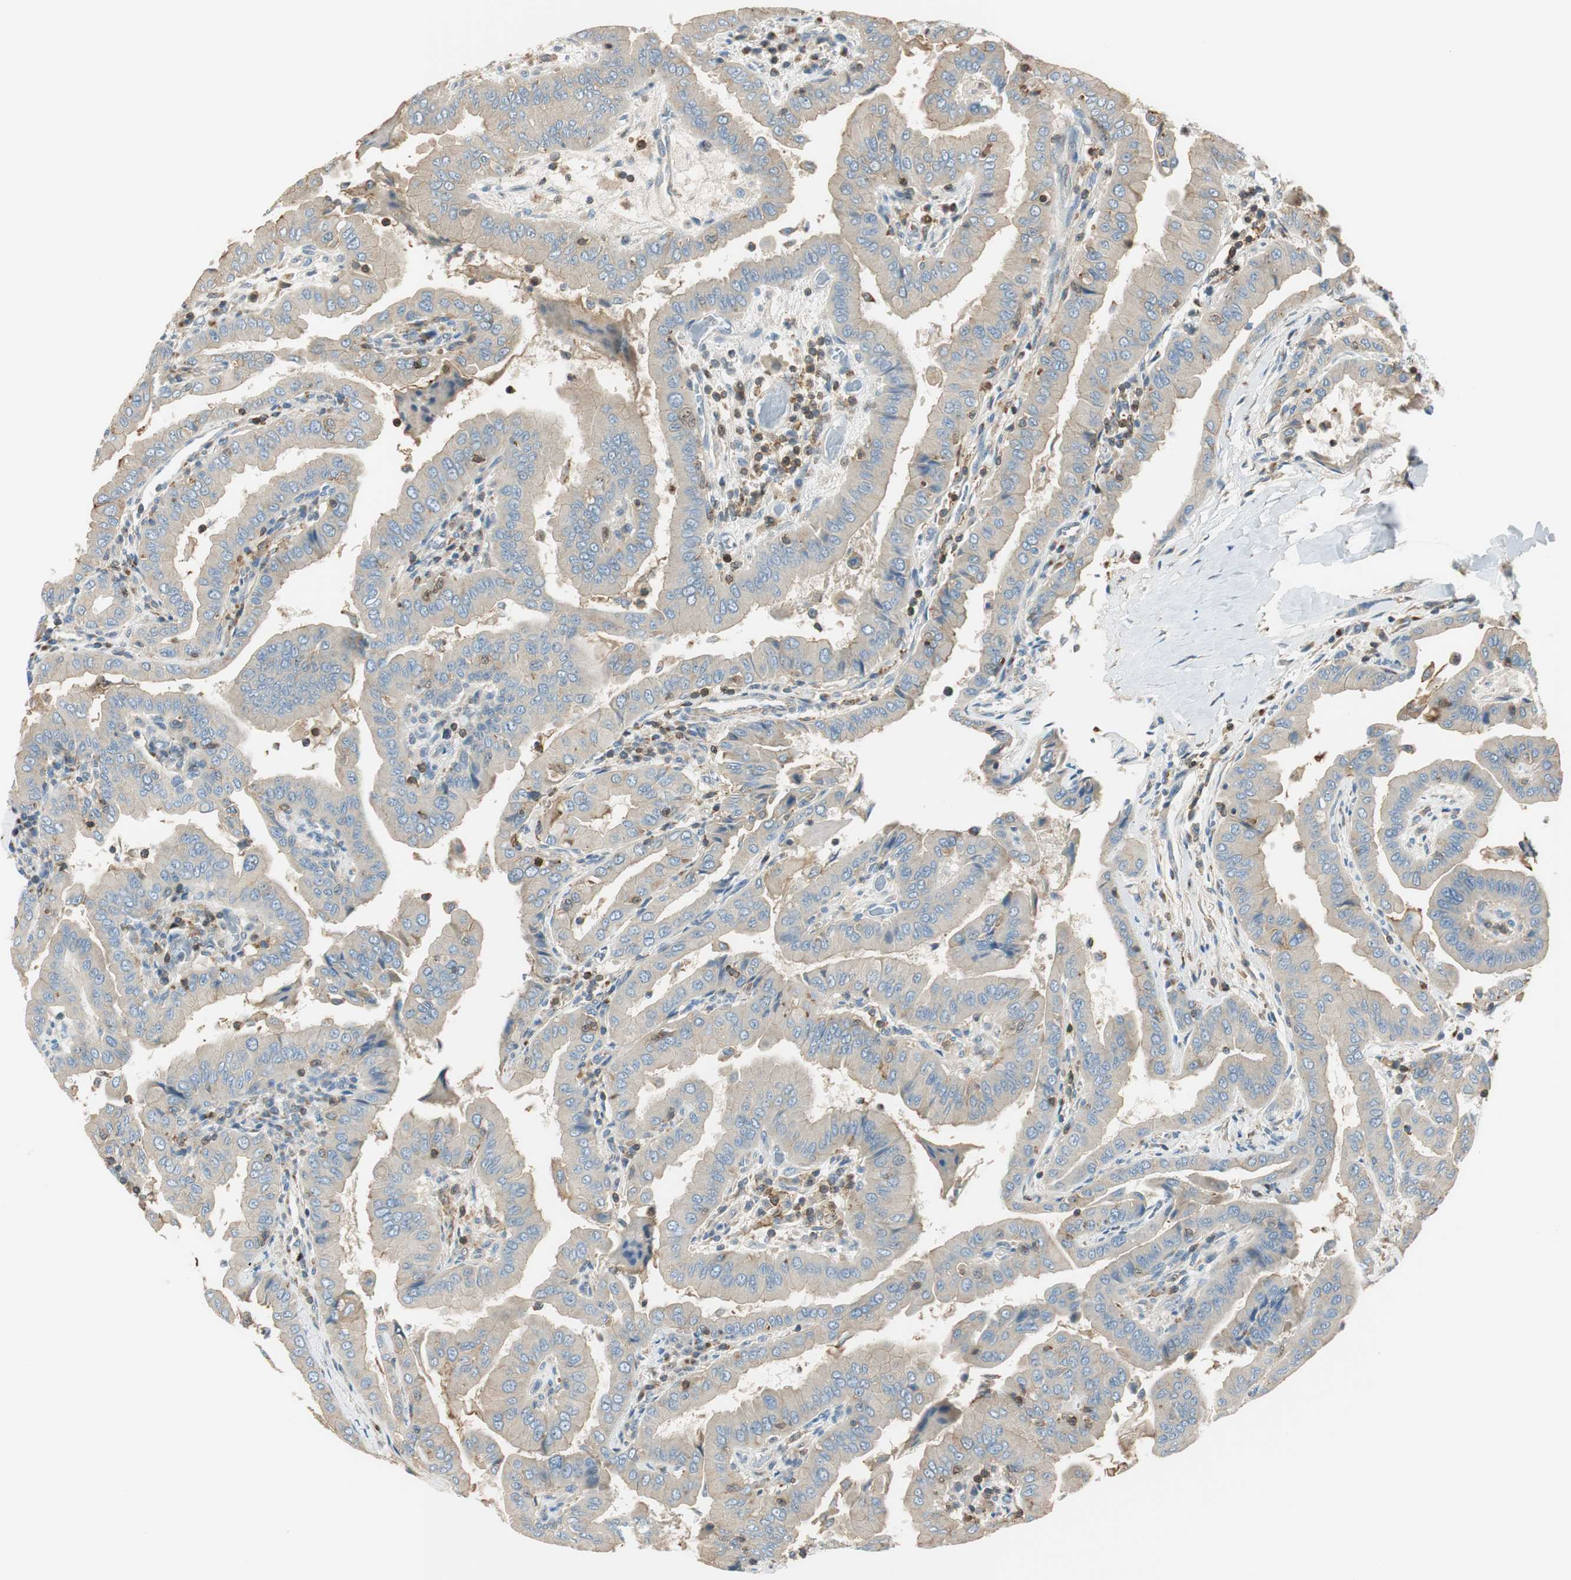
{"staining": {"intensity": "weak", "quantity": ">75%", "location": "cytoplasmic/membranous"}, "tissue": "thyroid cancer", "cell_type": "Tumor cells", "image_type": "cancer", "snomed": [{"axis": "morphology", "description": "Papillary adenocarcinoma, NOS"}, {"axis": "topography", "description": "Thyroid gland"}], "caption": "Thyroid cancer (papillary adenocarcinoma) tissue exhibits weak cytoplasmic/membranous positivity in about >75% of tumor cells, visualized by immunohistochemistry. The staining was performed using DAB to visualize the protein expression in brown, while the nuclei were stained in blue with hematoxylin (Magnification: 20x).", "gene": "PI4K2B", "patient": {"sex": "male", "age": 33}}